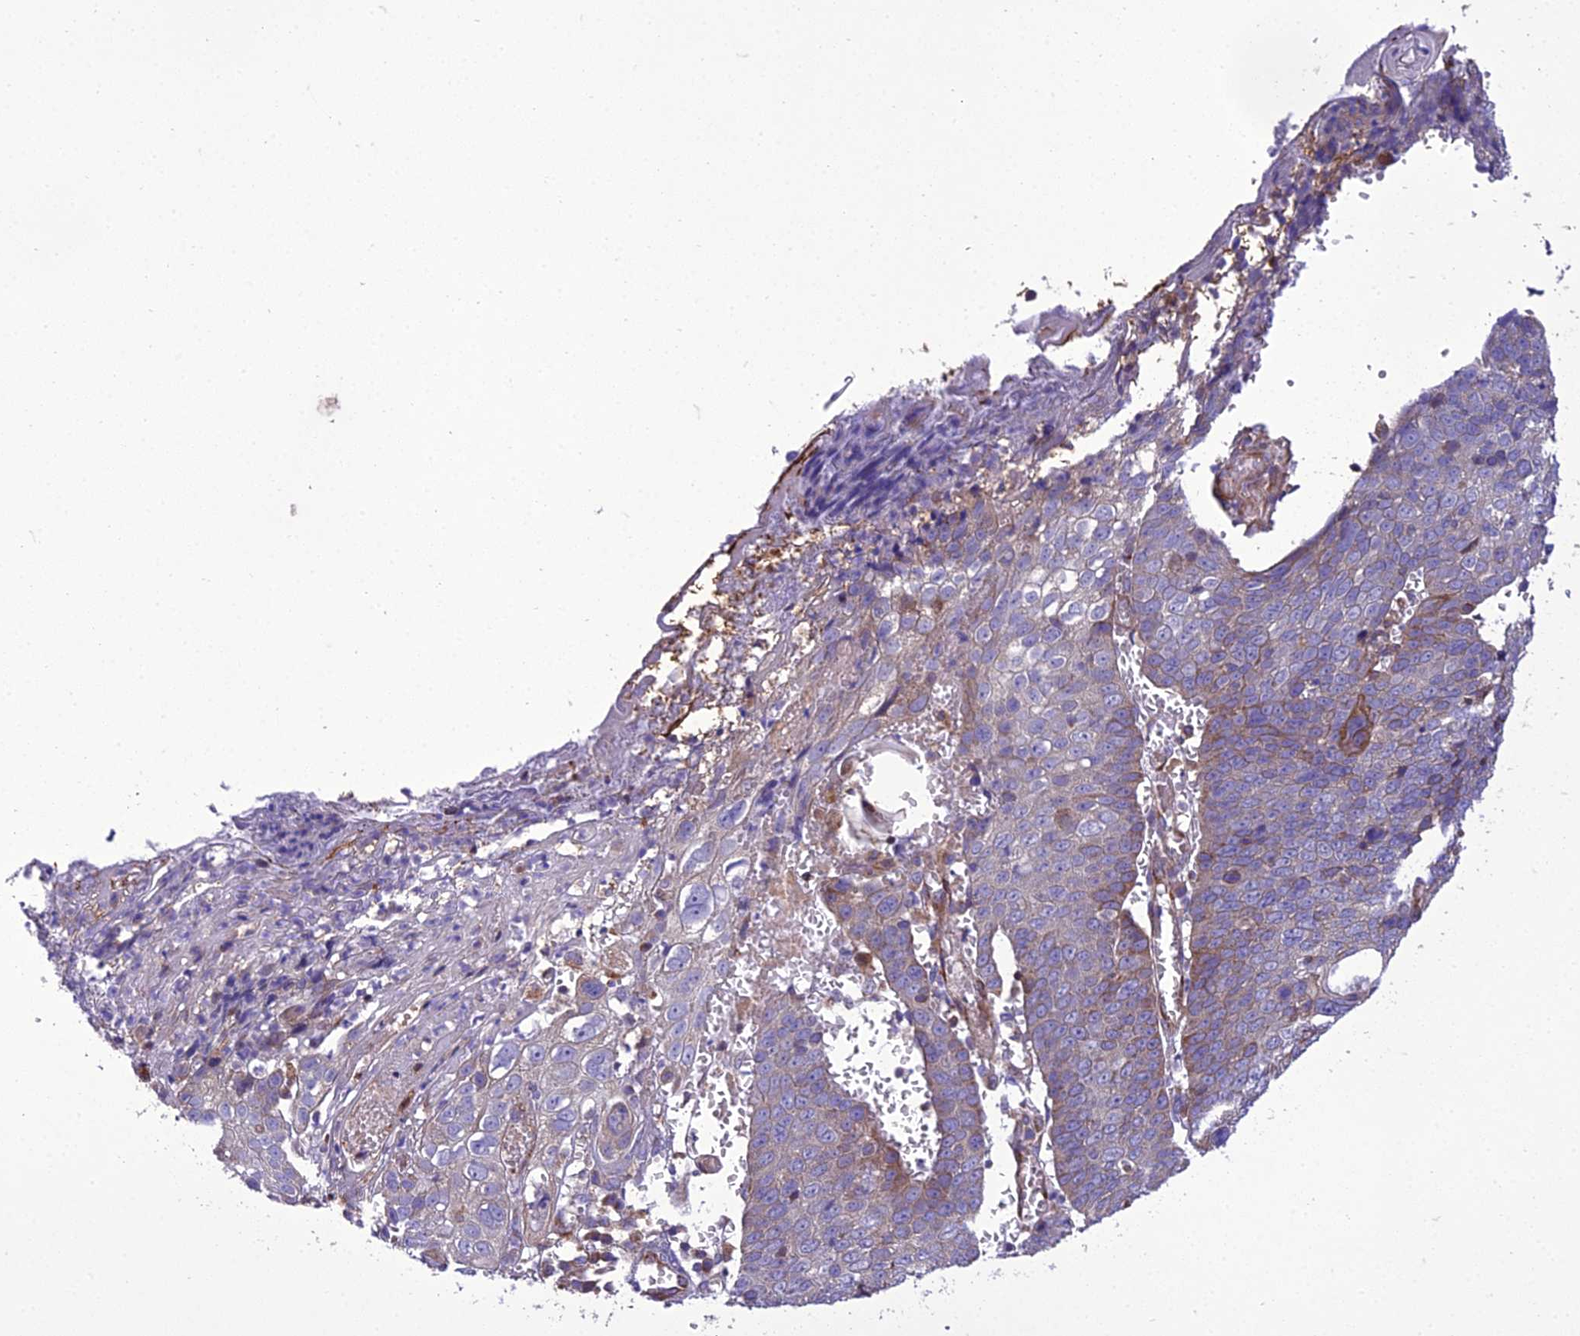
{"staining": {"intensity": "moderate", "quantity": "<25%", "location": "cytoplasmic/membranous"}, "tissue": "skin cancer", "cell_type": "Tumor cells", "image_type": "cancer", "snomed": [{"axis": "morphology", "description": "Squamous cell carcinoma, NOS"}, {"axis": "topography", "description": "Skin"}], "caption": "Human skin cancer (squamous cell carcinoma) stained for a protein (brown) reveals moderate cytoplasmic/membranous positive positivity in about <25% of tumor cells.", "gene": "GIMAP1", "patient": {"sex": "male", "age": 71}}